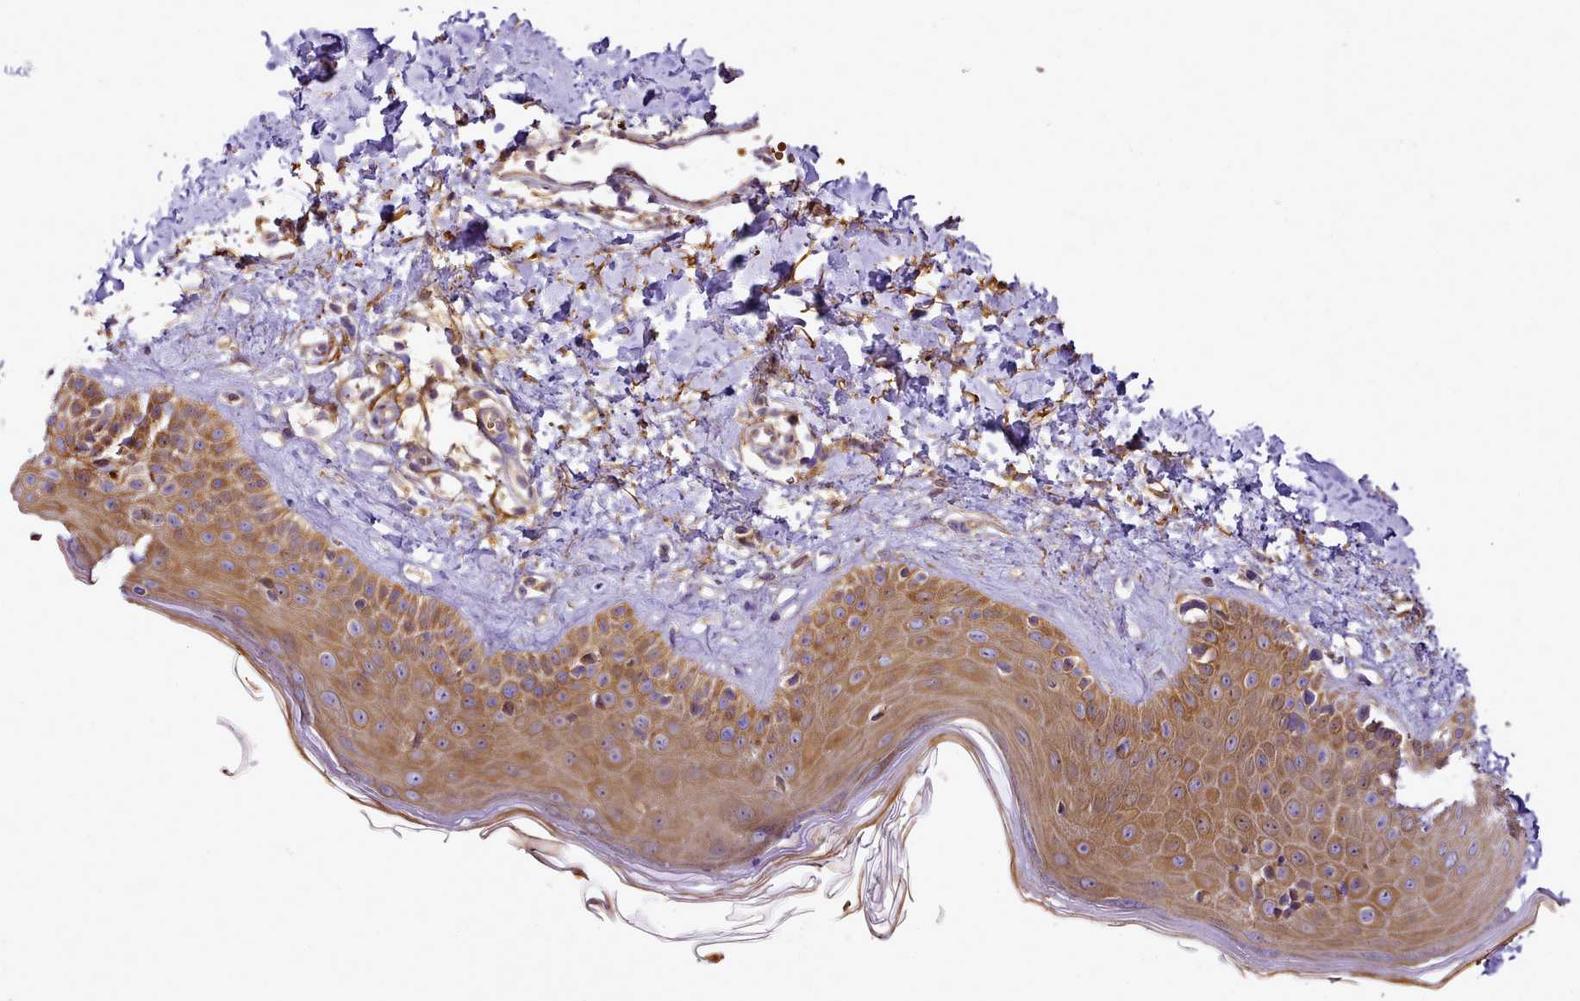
{"staining": {"intensity": "moderate", "quantity": ">75%", "location": "cytoplasmic/membranous"}, "tissue": "skin", "cell_type": "Fibroblasts", "image_type": "normal", "snomed": [{"axis": "morphology", "description": "Normal tissue, NOS"}, {"axis": "topography", "description": "Skin"}], "caption": "Immunohistochemical staining of benign human skin demonstrates moderate cytoplasmic/membranous protein expression in about >75% of fibroblasts.", "gene": "NBPF10", "patient": {"sex": "male", "age": 52}}